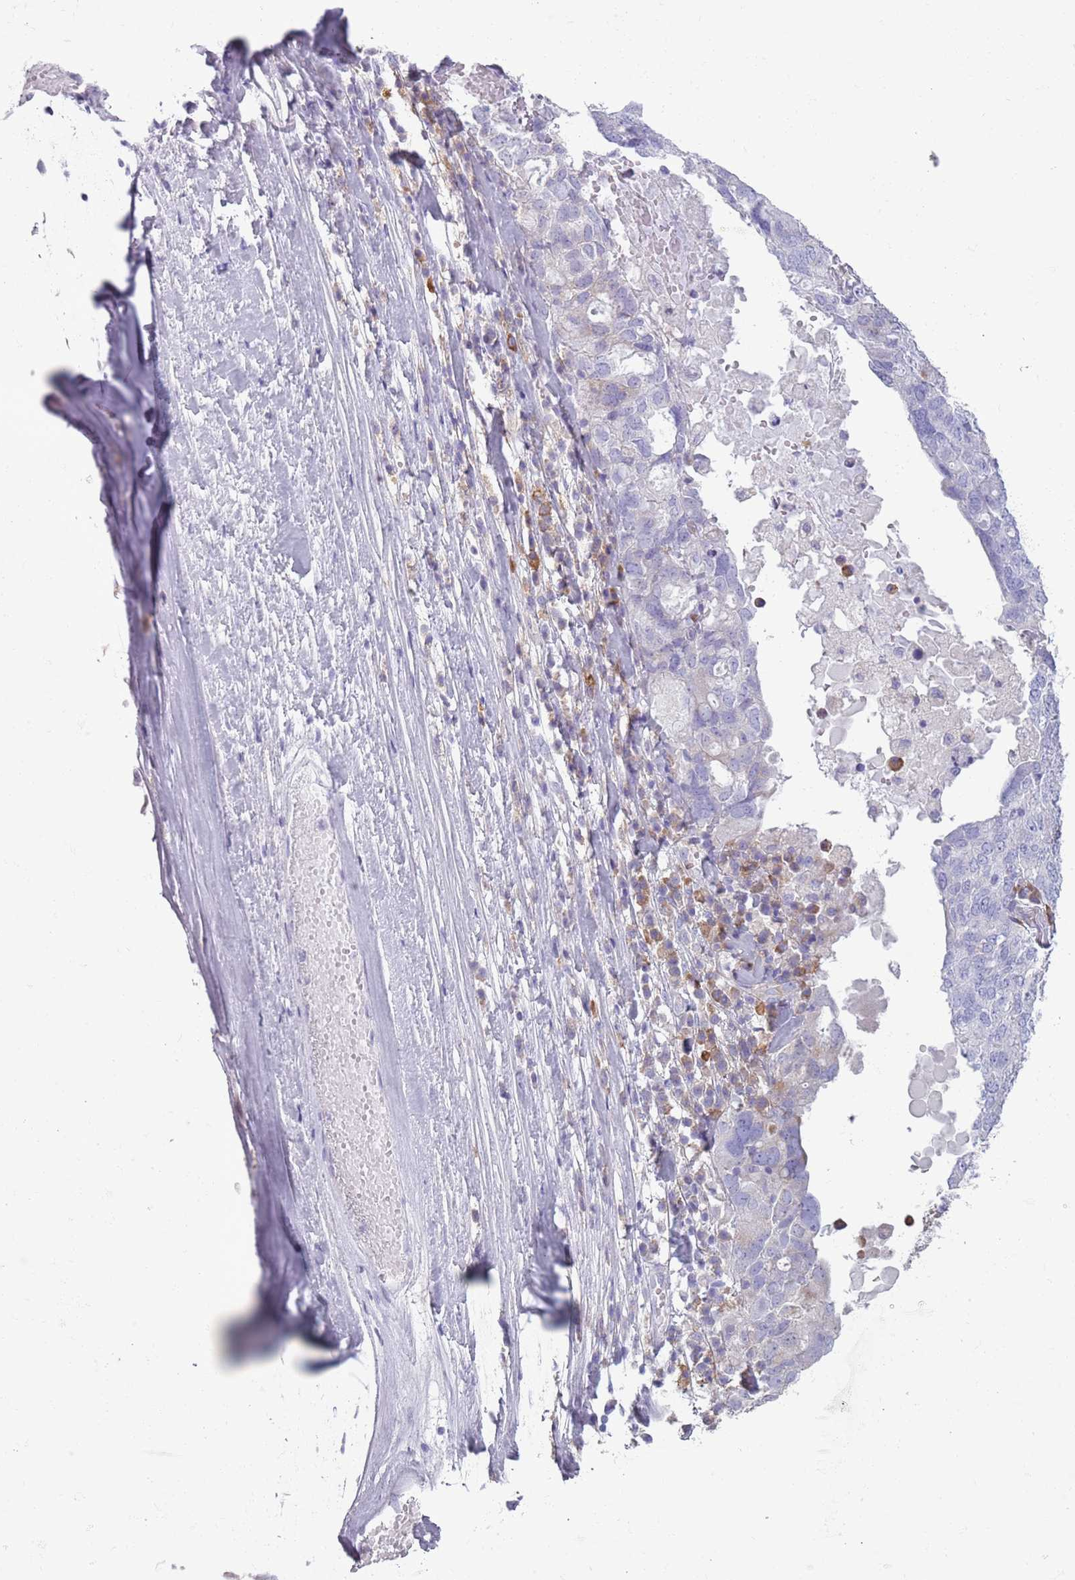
{"staining": {"intensity": "negative", "quantity": "none", "location": "none"}, "tissue": "ovarian cancer", "cell_type": "Tumor cells", "image_type": "cancer", "snomed": [{"axis": "morphology", "description": "Carcinoma, endometroid"}, {"axis": "topography", "description": "Ovary"}], "caption": "Photomicrograph shows no significant protein positivity in tumor cells of ovarian endometroid carcinoma.", "gene": "HYOU1", "patient": {"sex": "female", "age": 62}}